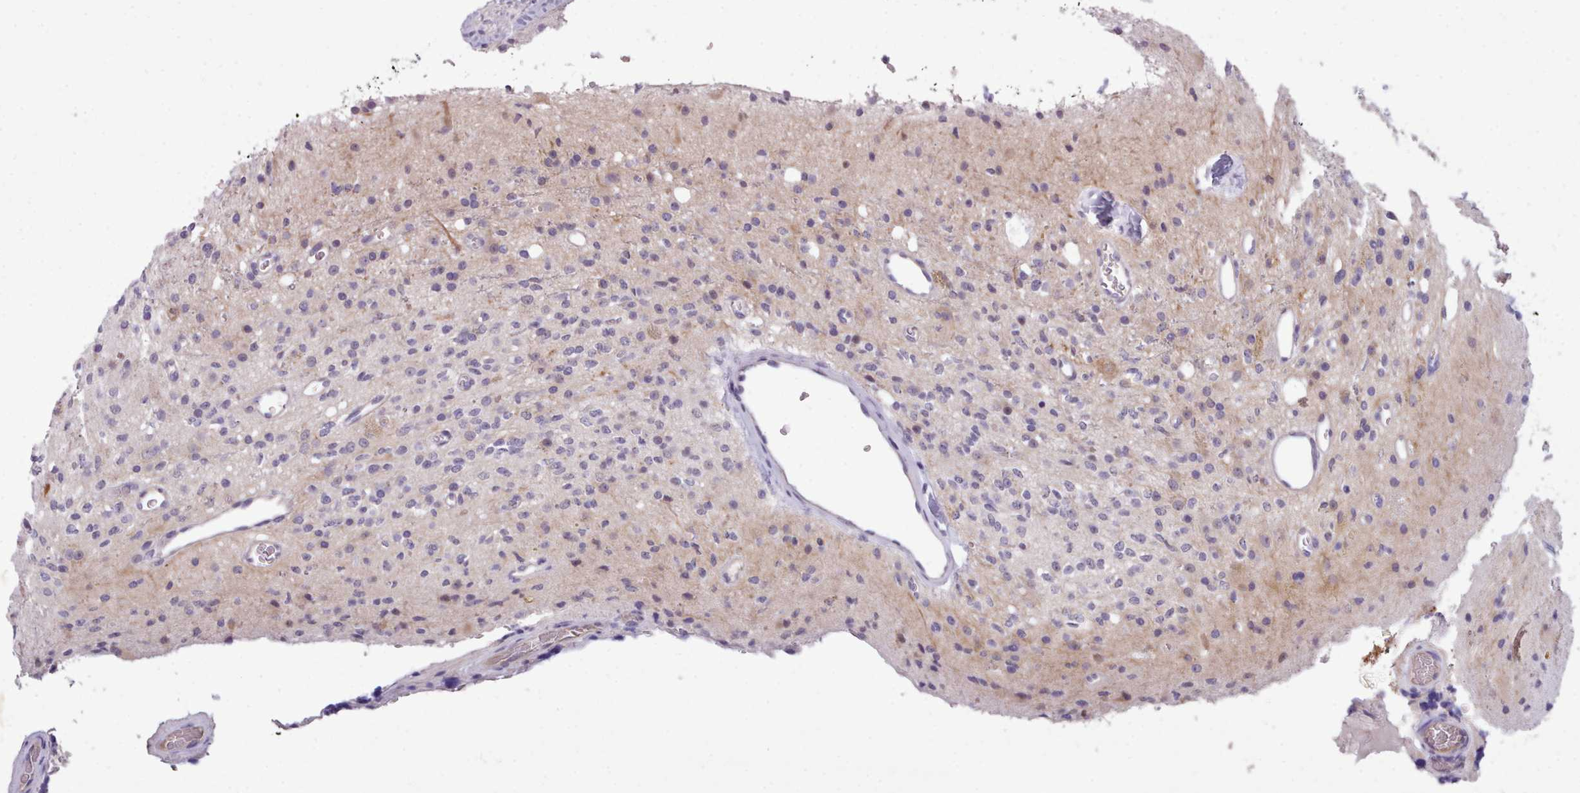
{"staining": {"intensity": "negative", "quantity": "none", "location": "none"}, "tissue": "glioma", "cell_type": "Tumor cells", "image_type": "cancer", "snomed": [{"axis": "morphology", "description": "Glioma, malignant, High grade"}, {"axis": "topography", "description": "Brain"}], "caption": "Malignant glioma (high-grade) was stained to show a protein in brown. There is no significant expression in tumor cells.", "gene": "KCTD16", "patient": {"sex": "male", "age": 34}}